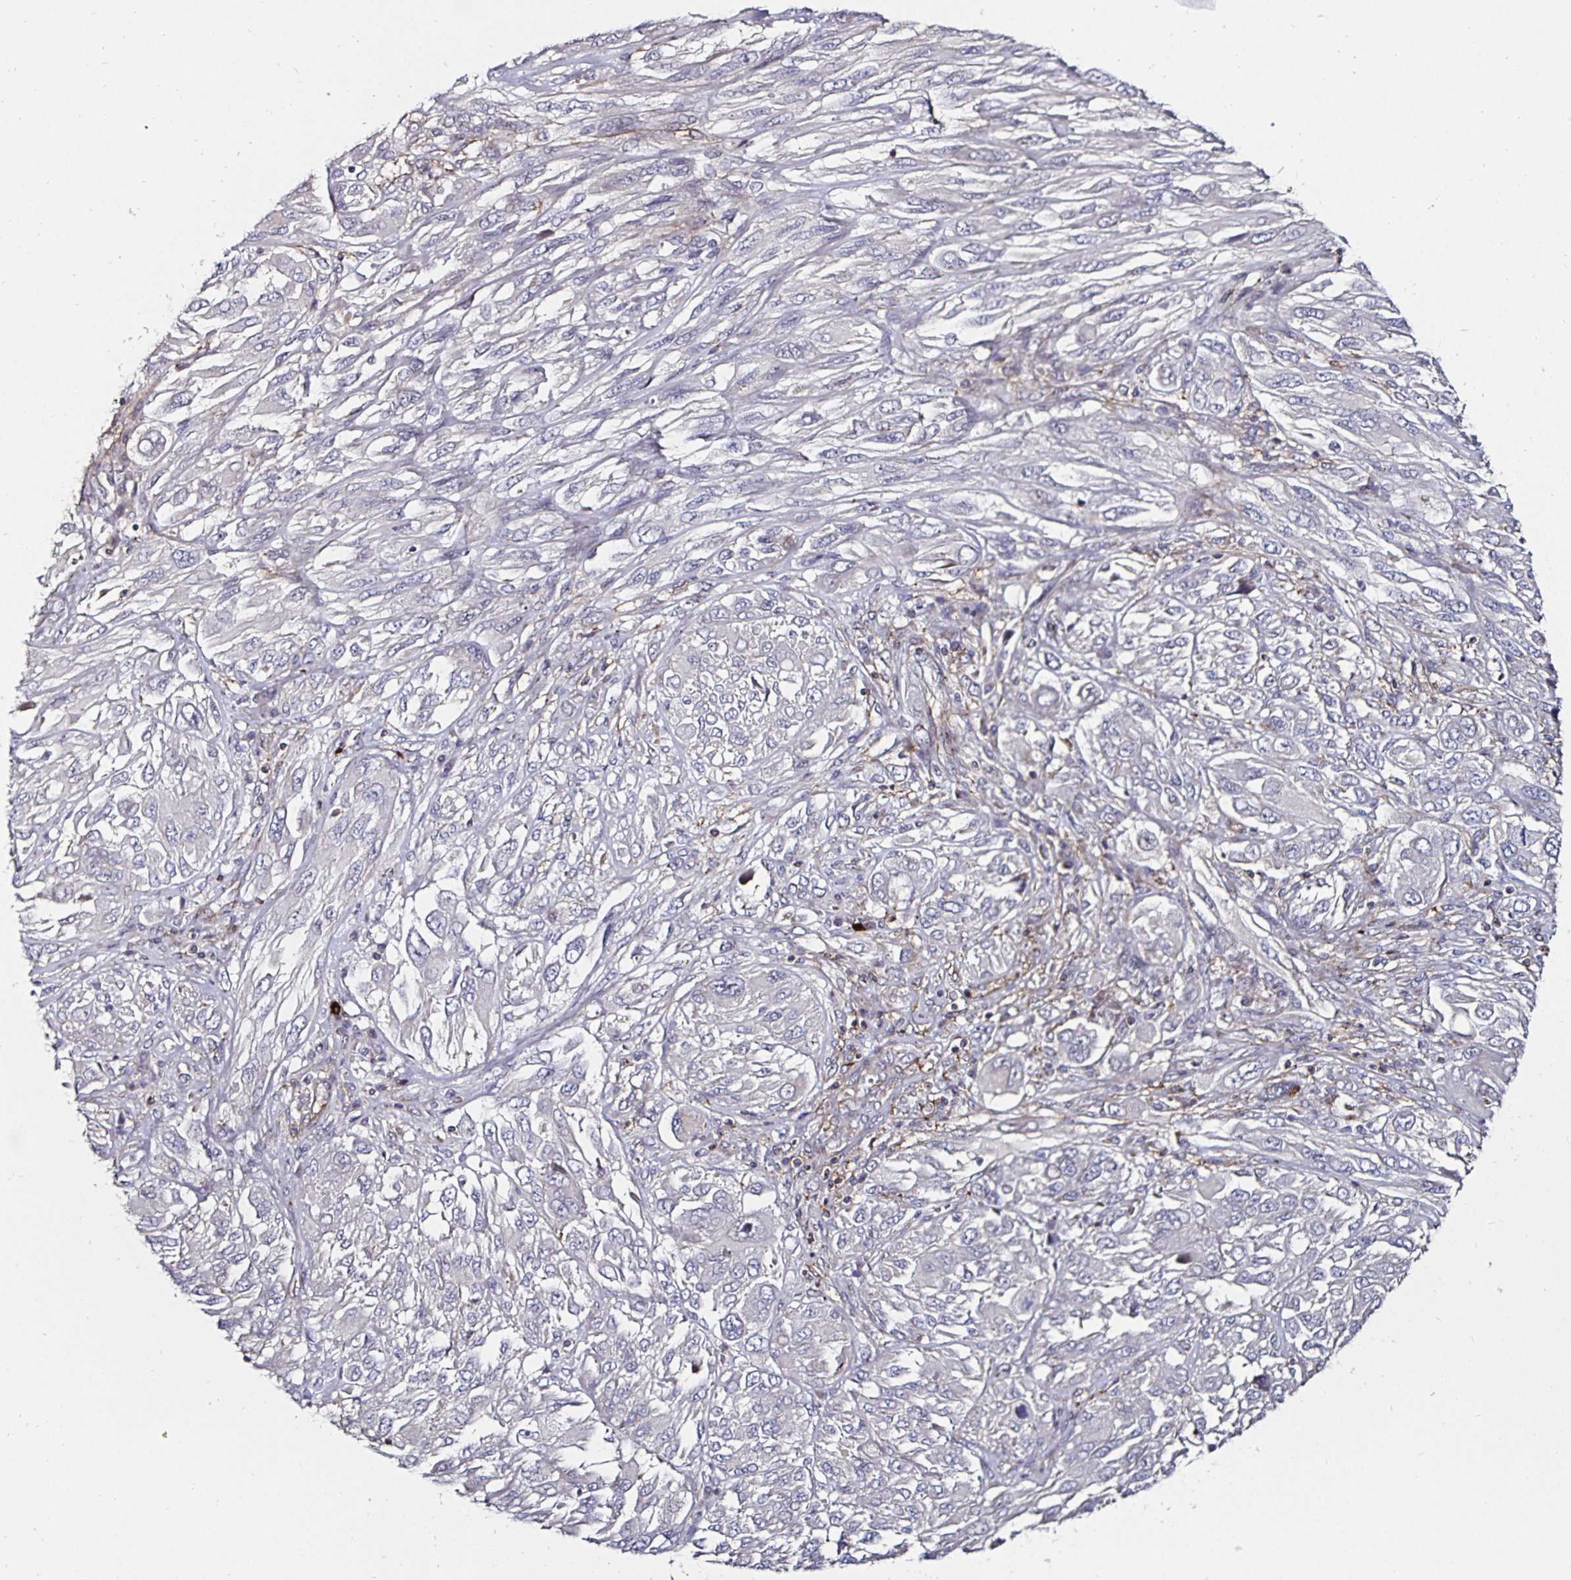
{"staining": {"intensity": "negative", "quantity": "none", "location": "none"}, "tissue": "melanoma", "cell_type": "Tumor cells", "image_type": "cancer", "snomed": [{"axis": "morphology", "description": "Malignant melanoma, NOS"}, {"axis": "topography", "description": "Skin"}], "caption": "Immunohistochemistry image of neoplastic tissue: human malignant melanoma stained with DAB (3,3'-diaminobenzidine) demonstrates no significant protein expression in tumor cells.", "gene": "GJA4", "patient": {"sex": "female", "age": 91}}